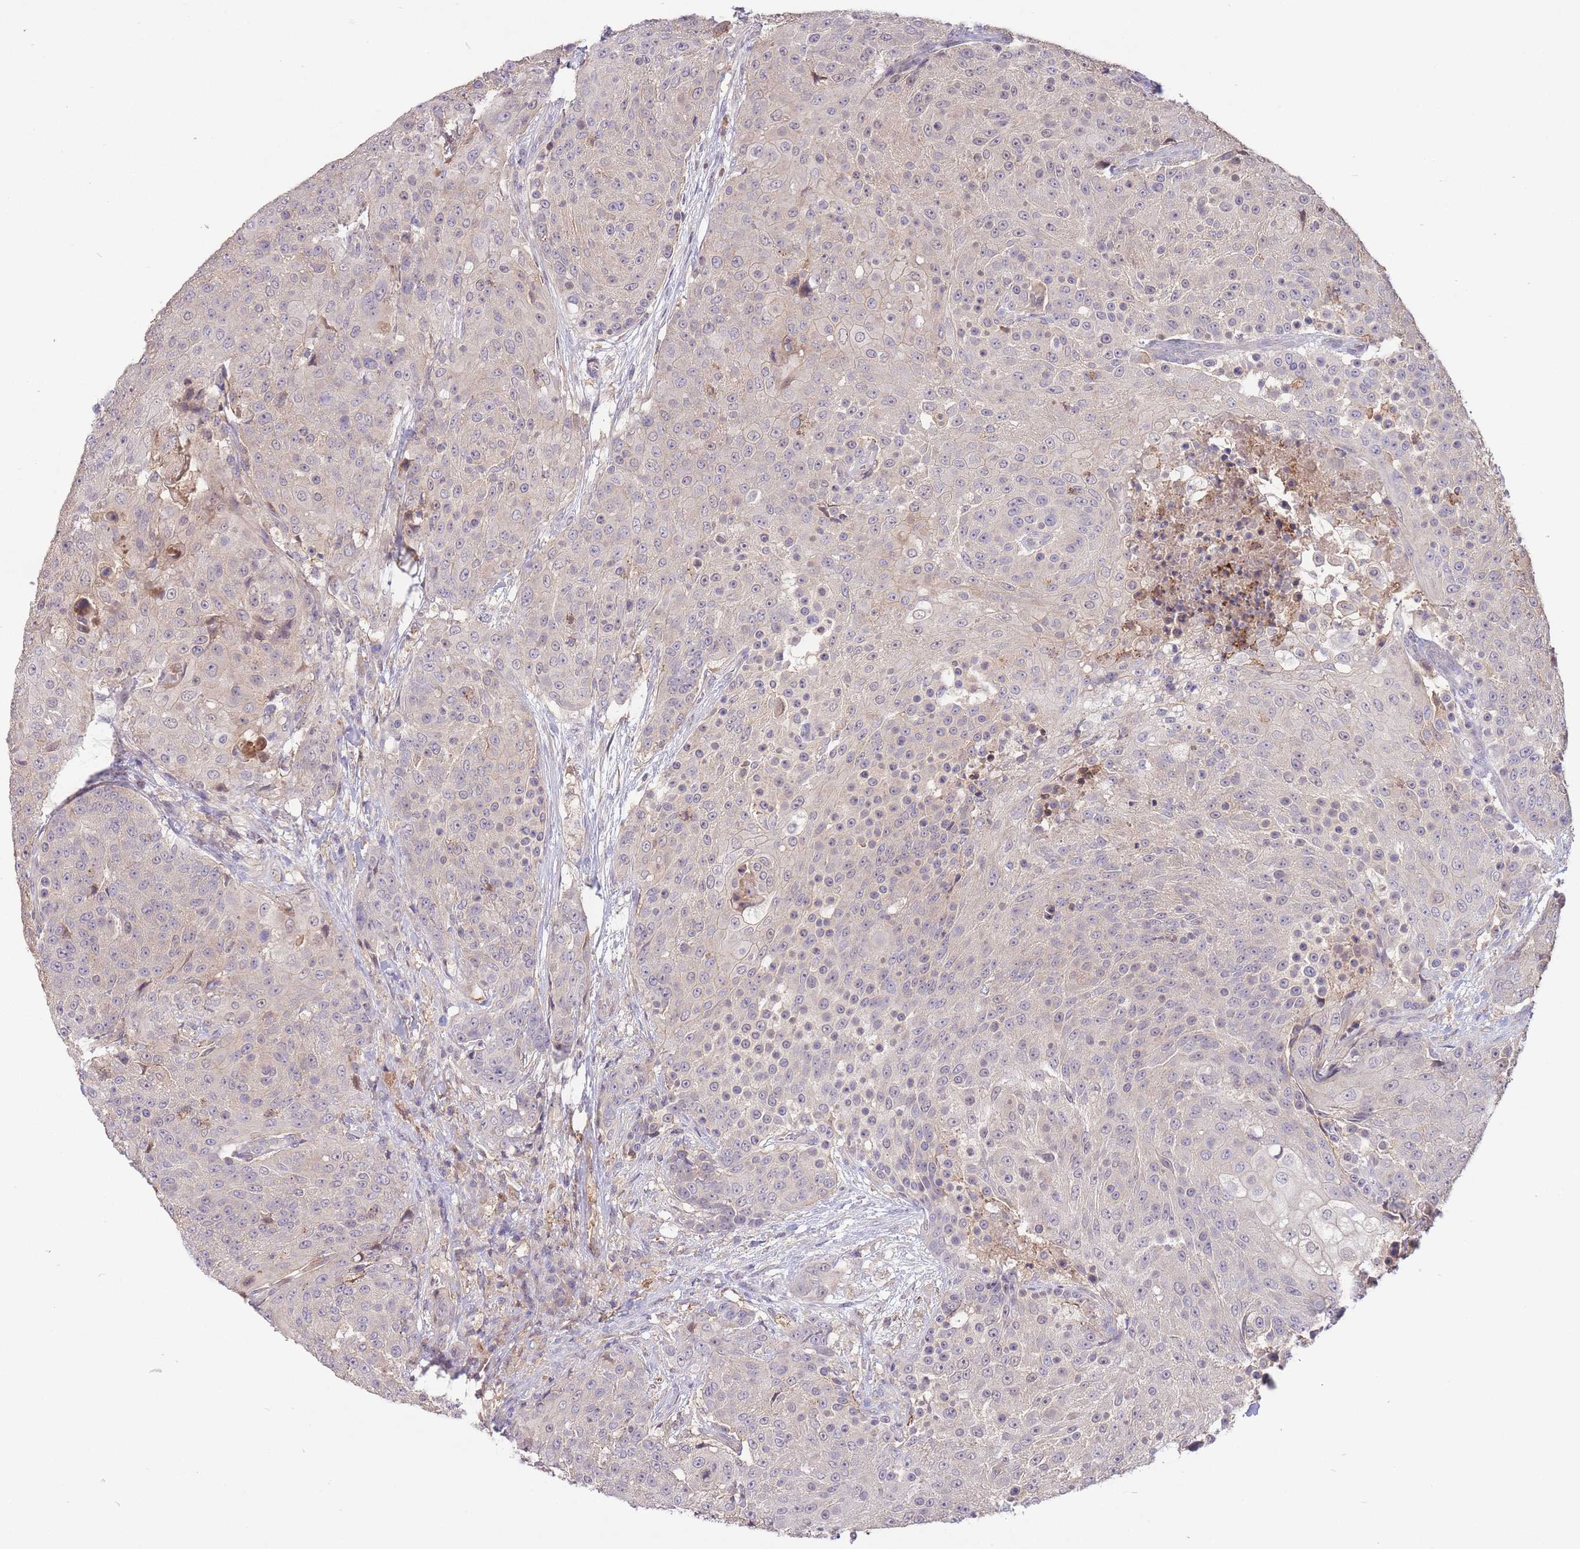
{"staining": {"intensity": "negative", "quantity": "none", "location": "none"}, "tissue": "urothelial cancer", "cell_type": "Tumor cells", "image_type": "cancer", "snomed": [{"axis": "morphology", "description": "Urothelial carcinoma, High grade"}, {"axis": "topography", "description": "Urinary bladder"}], "caption": "High magnification brightfield microscopy of urothelial carcinoma (high-grade) stained with DAB (brown) and counterstained with hematoxylin (blue): tumor cells show no significant expression. (DAB (3,3'-diaminobenzidine) immunohistochemistry (IHC) with hematoxylin counter stain).", "gene": "ZNF304", "patient": {"sex": "female", "age": 63}}